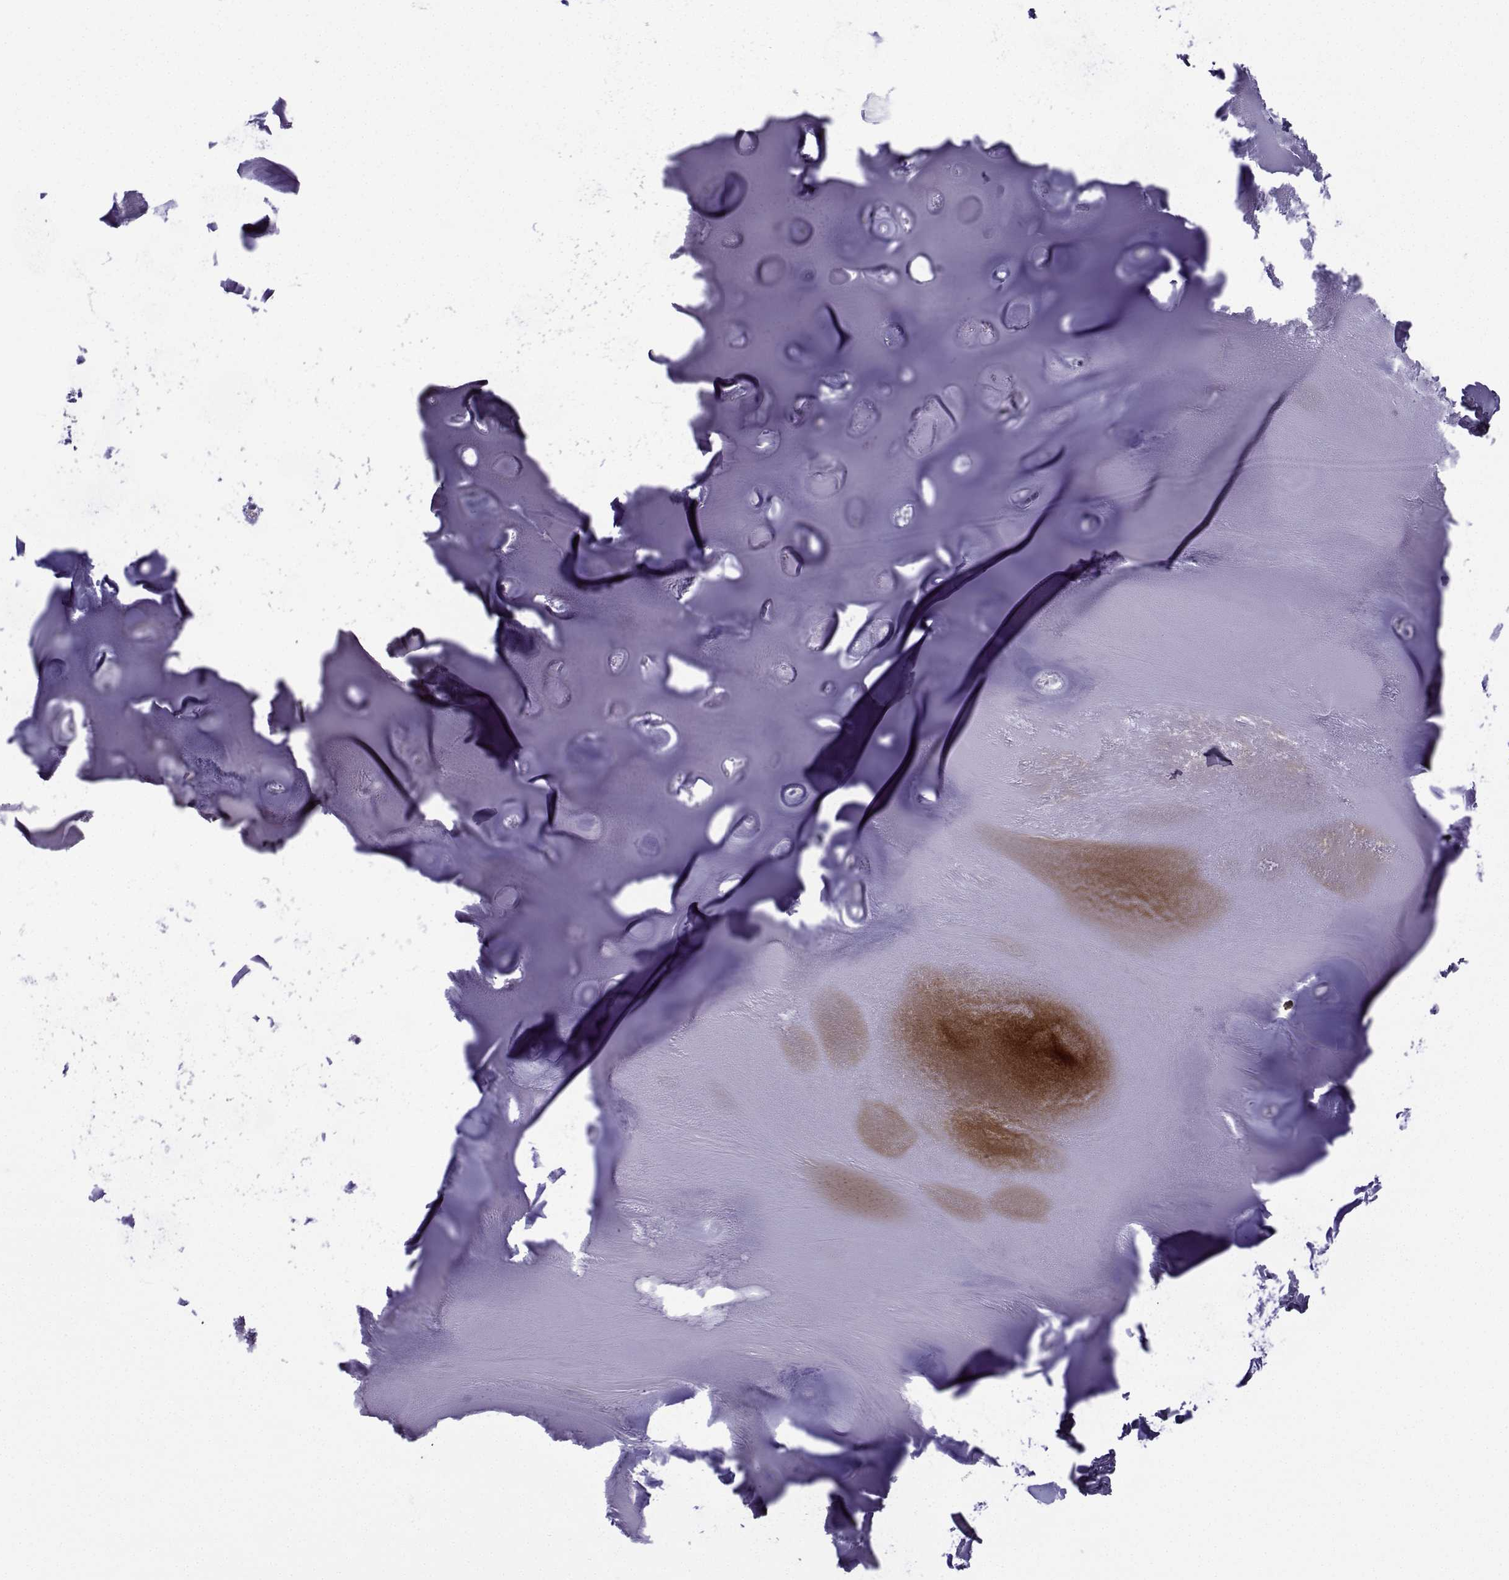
{"staining": {"intensity": "negative", "quantity": "none", "location": "none"}, "tissue": "soft tissue", "cell_type": "Chondrocytes", "image_type": "normal", "snomed": [{"axis": "morphology", "description": "Normal tissue, NOS"}, {"axis": "morphology", "description": "Squamous cell carcinoma, NOS"}, {"axis": "topography", "description": "Cartilage tissue"}, {"axis": "topography", "description": "Lung"}], "caption": "Image shows no protein staining in chondrocytes of benign soft tissue.", "gene": "TRIM46", "patient": {"sex": "male", "age": 66}}